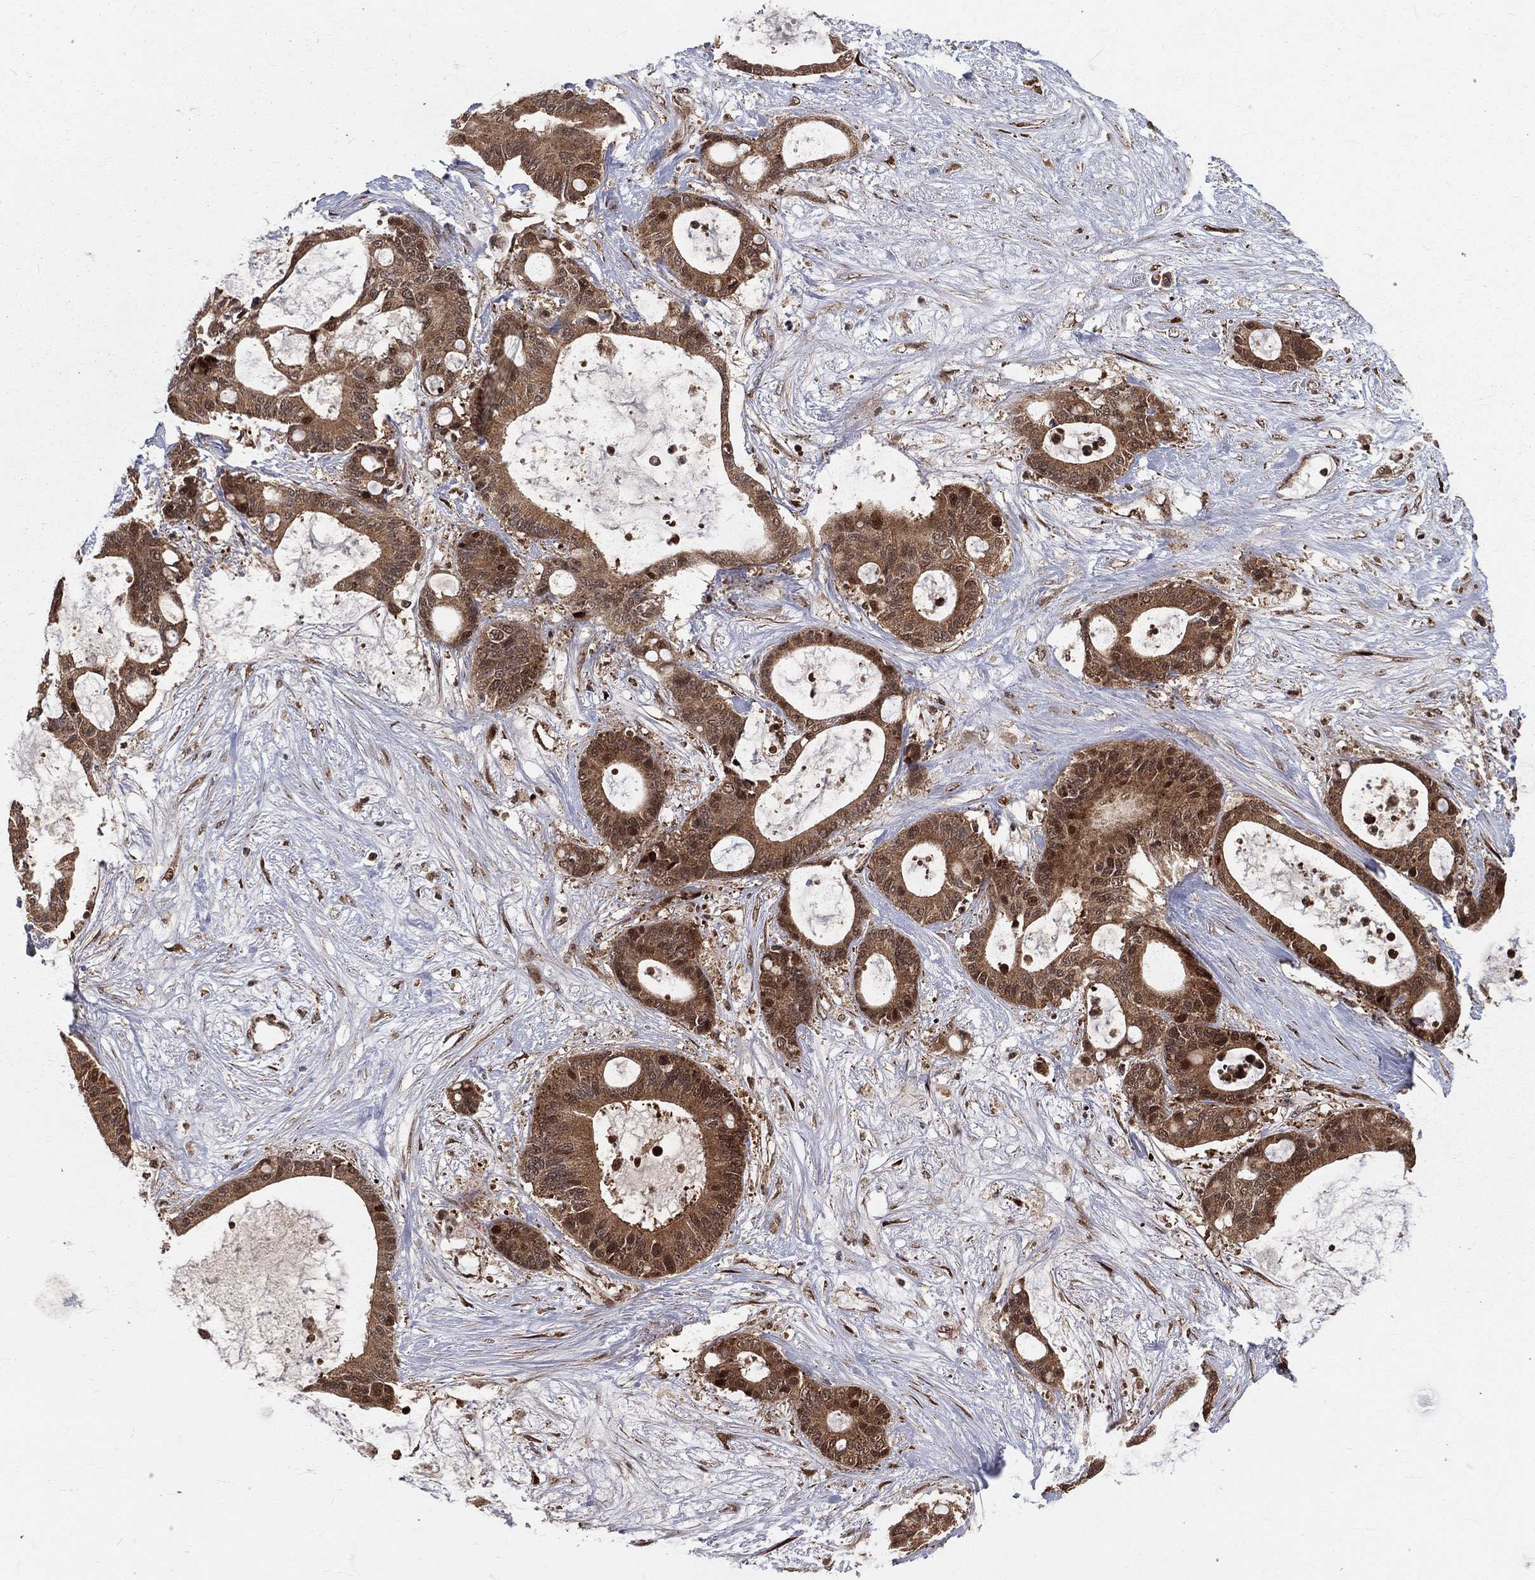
{"staining": {"intensity": "moderate", "quantity": ">75%", "location": "cytoplasmic/membranous"}, "tissue": "liver cancer", "cell_type": "Tumor cells", "image_type": "cancer", "snomed": [{"axis": "morphology", "description": "Normal tissue, NOS"}, {"axis": "morphology", "description": "Cholangiocarcinoma"}, {"axis": "topography", "description": "Liver"}, {"axis": "topography", "description": "Peripheral nerve tissue"}], "caption": "A photomicrograph showing moderate cytoplasmic/membranous staining in approximately >75% of tumor cells in liver cancer, as visualized by brown immunohistochemical staining.", "gene": "MDM2", "patient": {"sex": "female", "age": 73}}